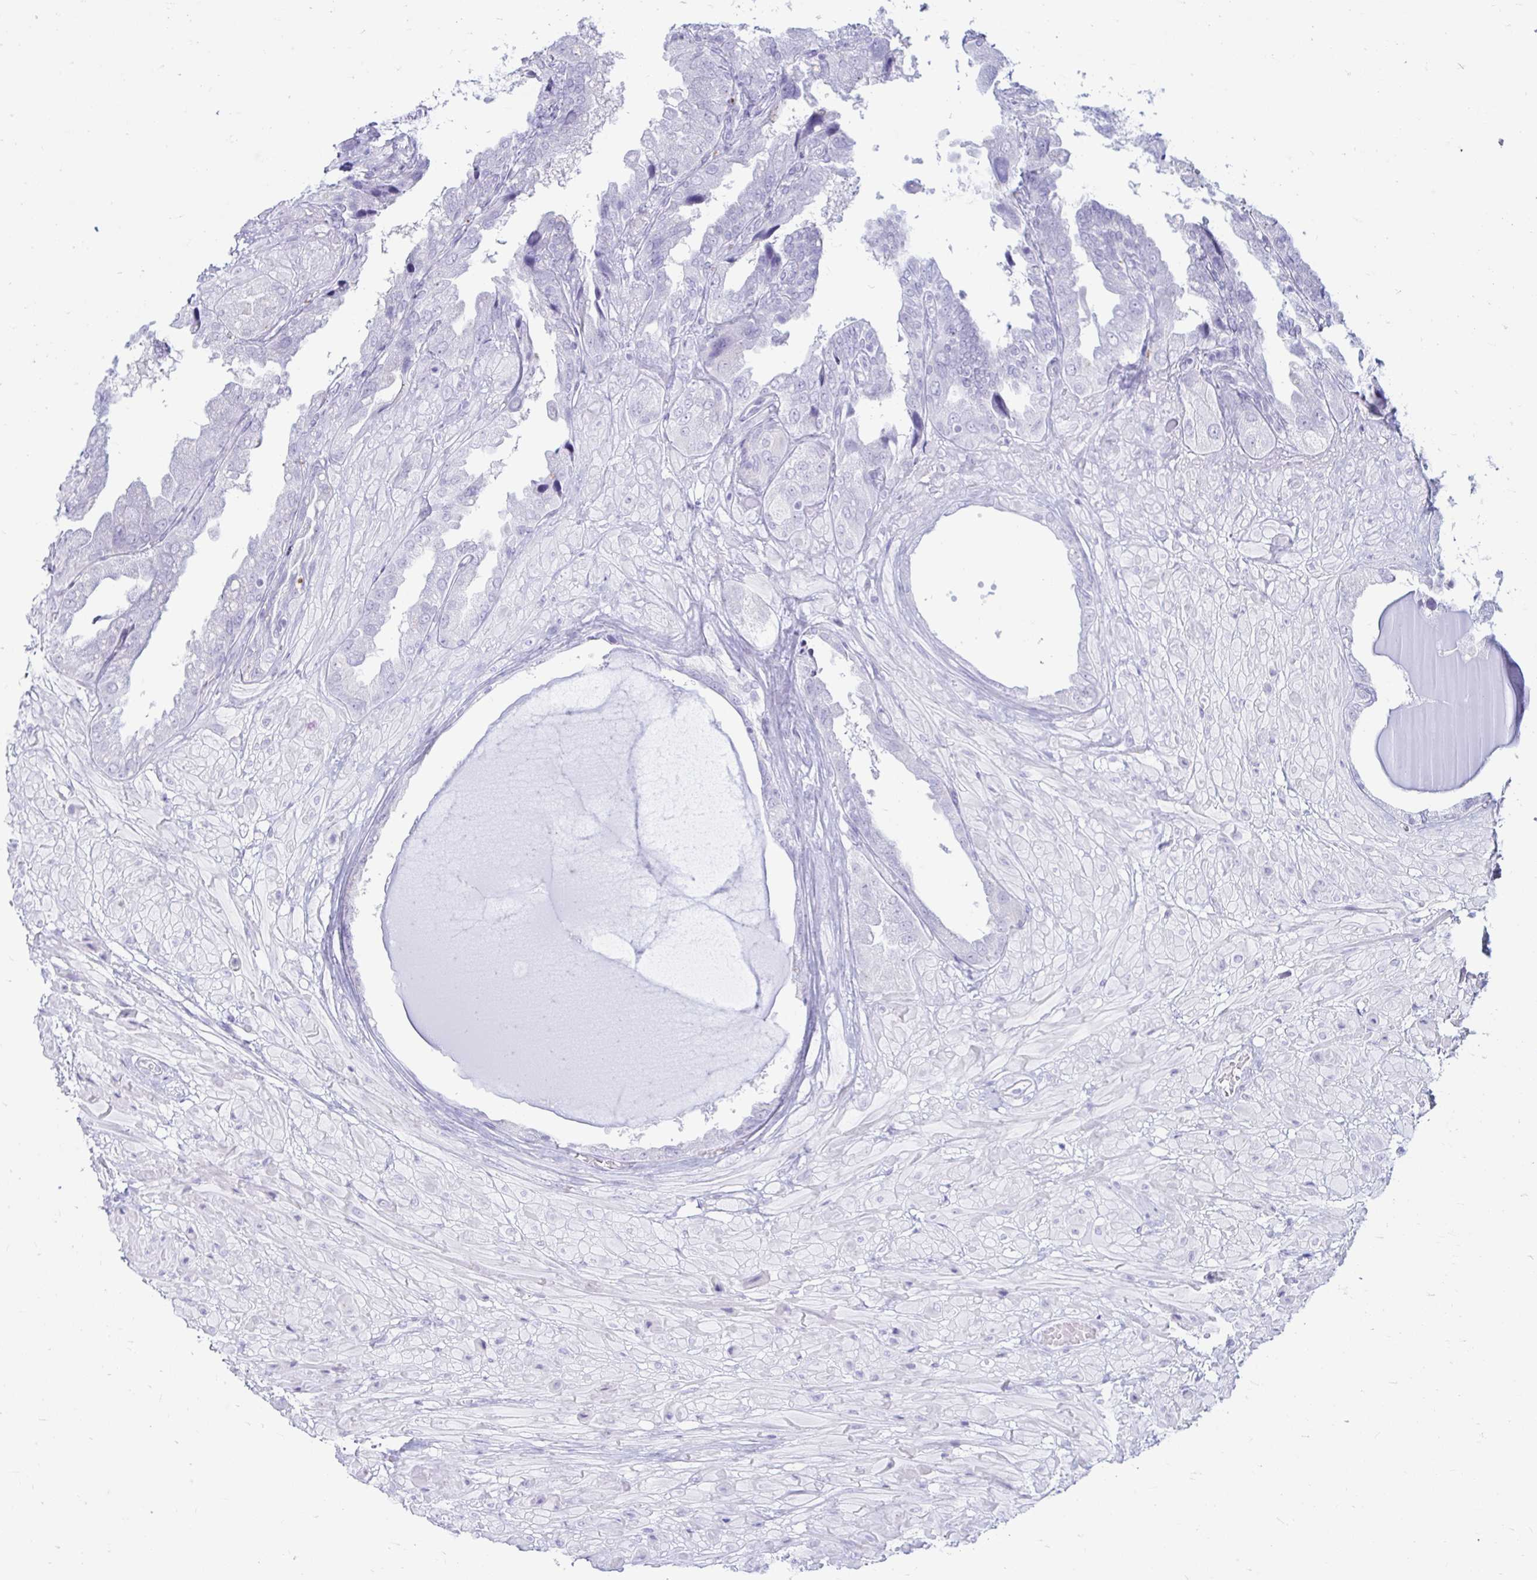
{"staining": {"intensity": "negative", "quantity": "none", "location": "none"}, "tissue": "seminal vesicle", "cell_type": "Glandular cells", "image_type": "normal", "snomed": [{"axis": "morphology", "description": "Normal tissue, NOS"}, {"axis": "topography", "description": "Seminal veicle"}], "caption": "Human seminal vesicle stained for a protein using immunohistochemistry (IHC) reveals no staining in glandular cells.", "gene": "ERICH6", "patient": {"sex": "male", "age": 55}}